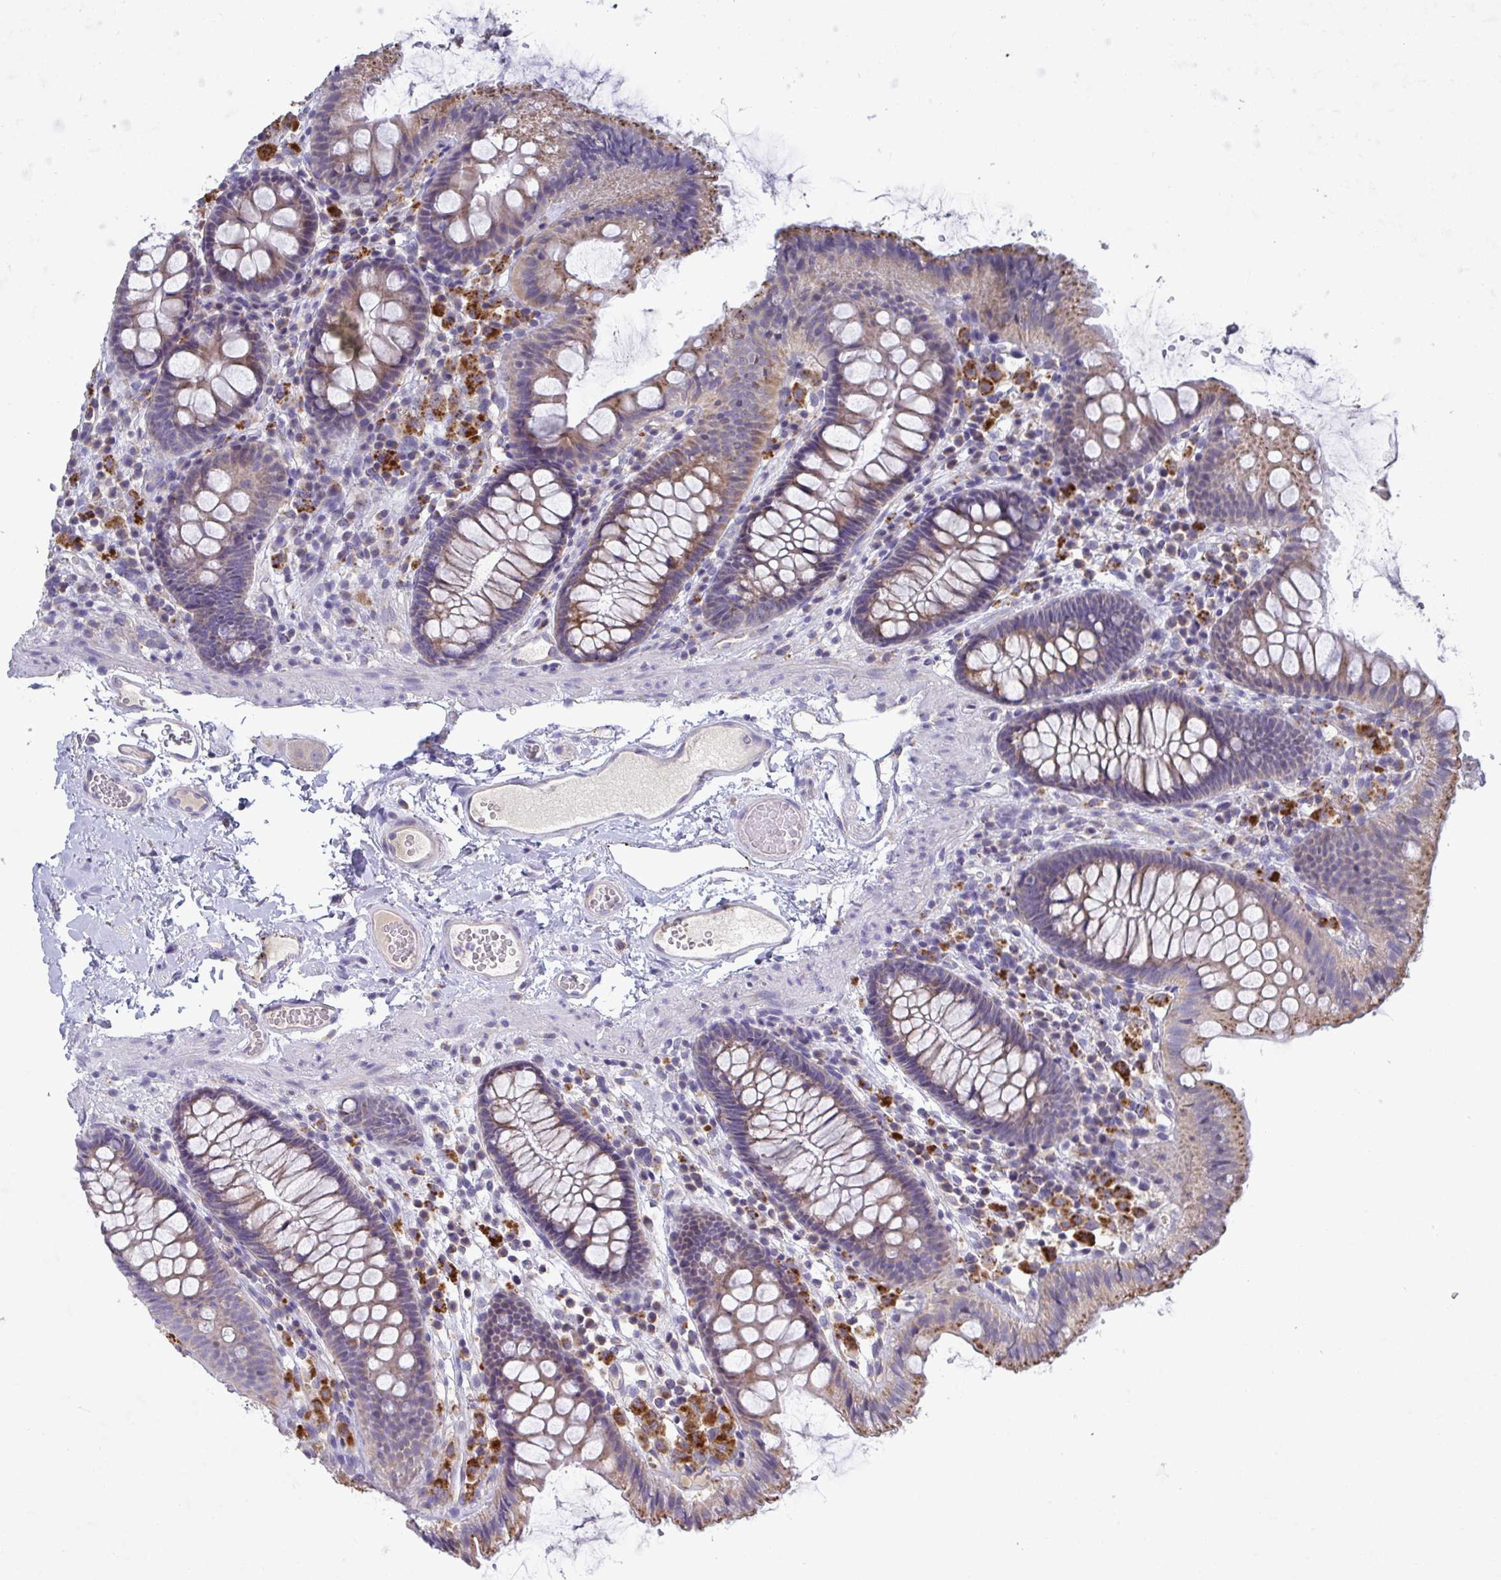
{"staining": {"intensity": "negative", "quantity": "none", "location": "none"}, "tissue": "colon", "cell_type": "Endothelial cells", "image_type": "normal", "snomed": [{"axis": "morphology", "description": "Normal tissue, NOS"}, {"axis": "topography", "description": "Colon"}], "caption": "This is an immunohistochemistry histopathology image of unremarkable colon. There is no expression in endothelial cells.", "gene": "GALNT13", "patient": {"sex": "male", "age": 84}}